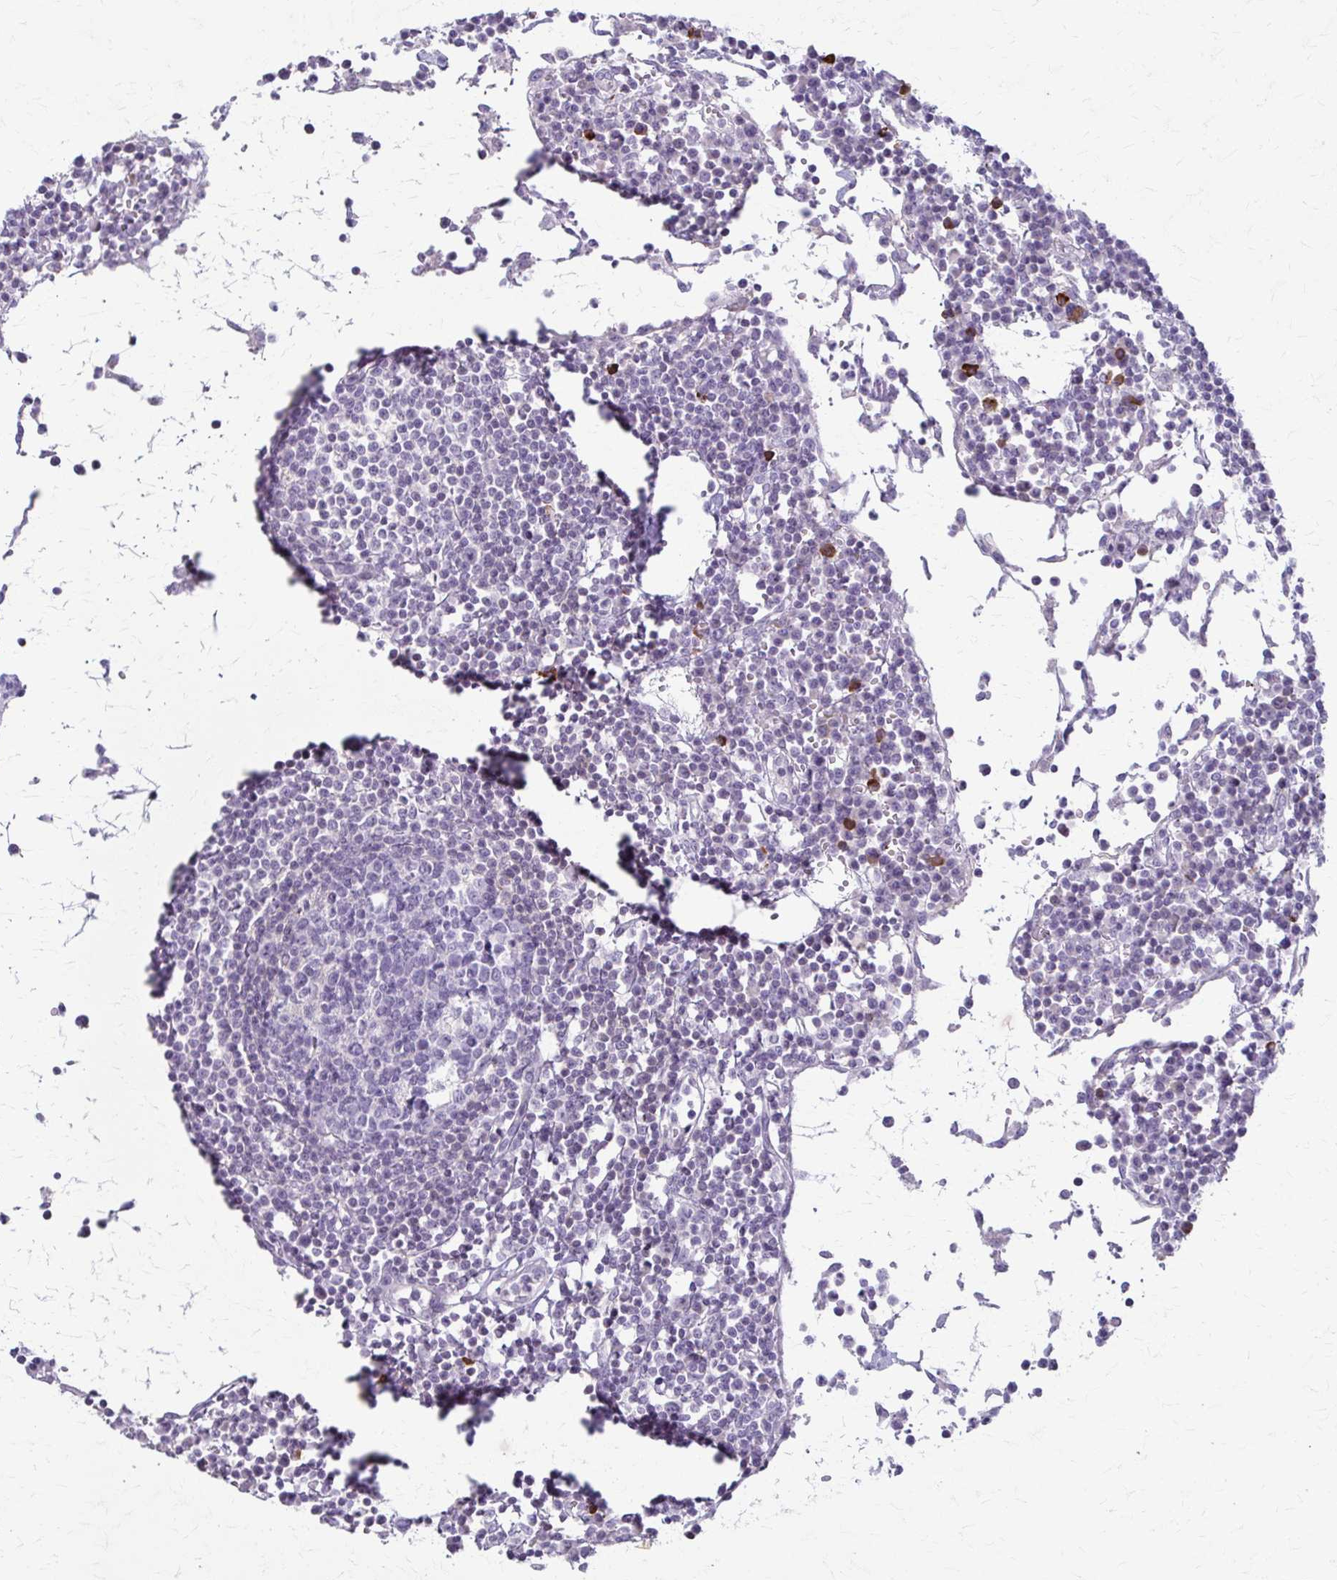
{"staining": {"intensity": "negative", "quantity": "none", "location": "none"}, "tissue": "lymph node", "cell_type": "Germinal center cells", "image_type": "normal", "snomed": [{"axis": "morphology", "description": "Normal tissue, NOS"}, {"axis": "topography", "description": "Lymph node"}], "caption": "There is no significant staining in germinal center cells of lymph node. (Immunohistochemistry (ihc), brightfield microscopy, high magnification).", "gene": "LDLRAP1", "patient": {"sex": "female", "age": 78}}